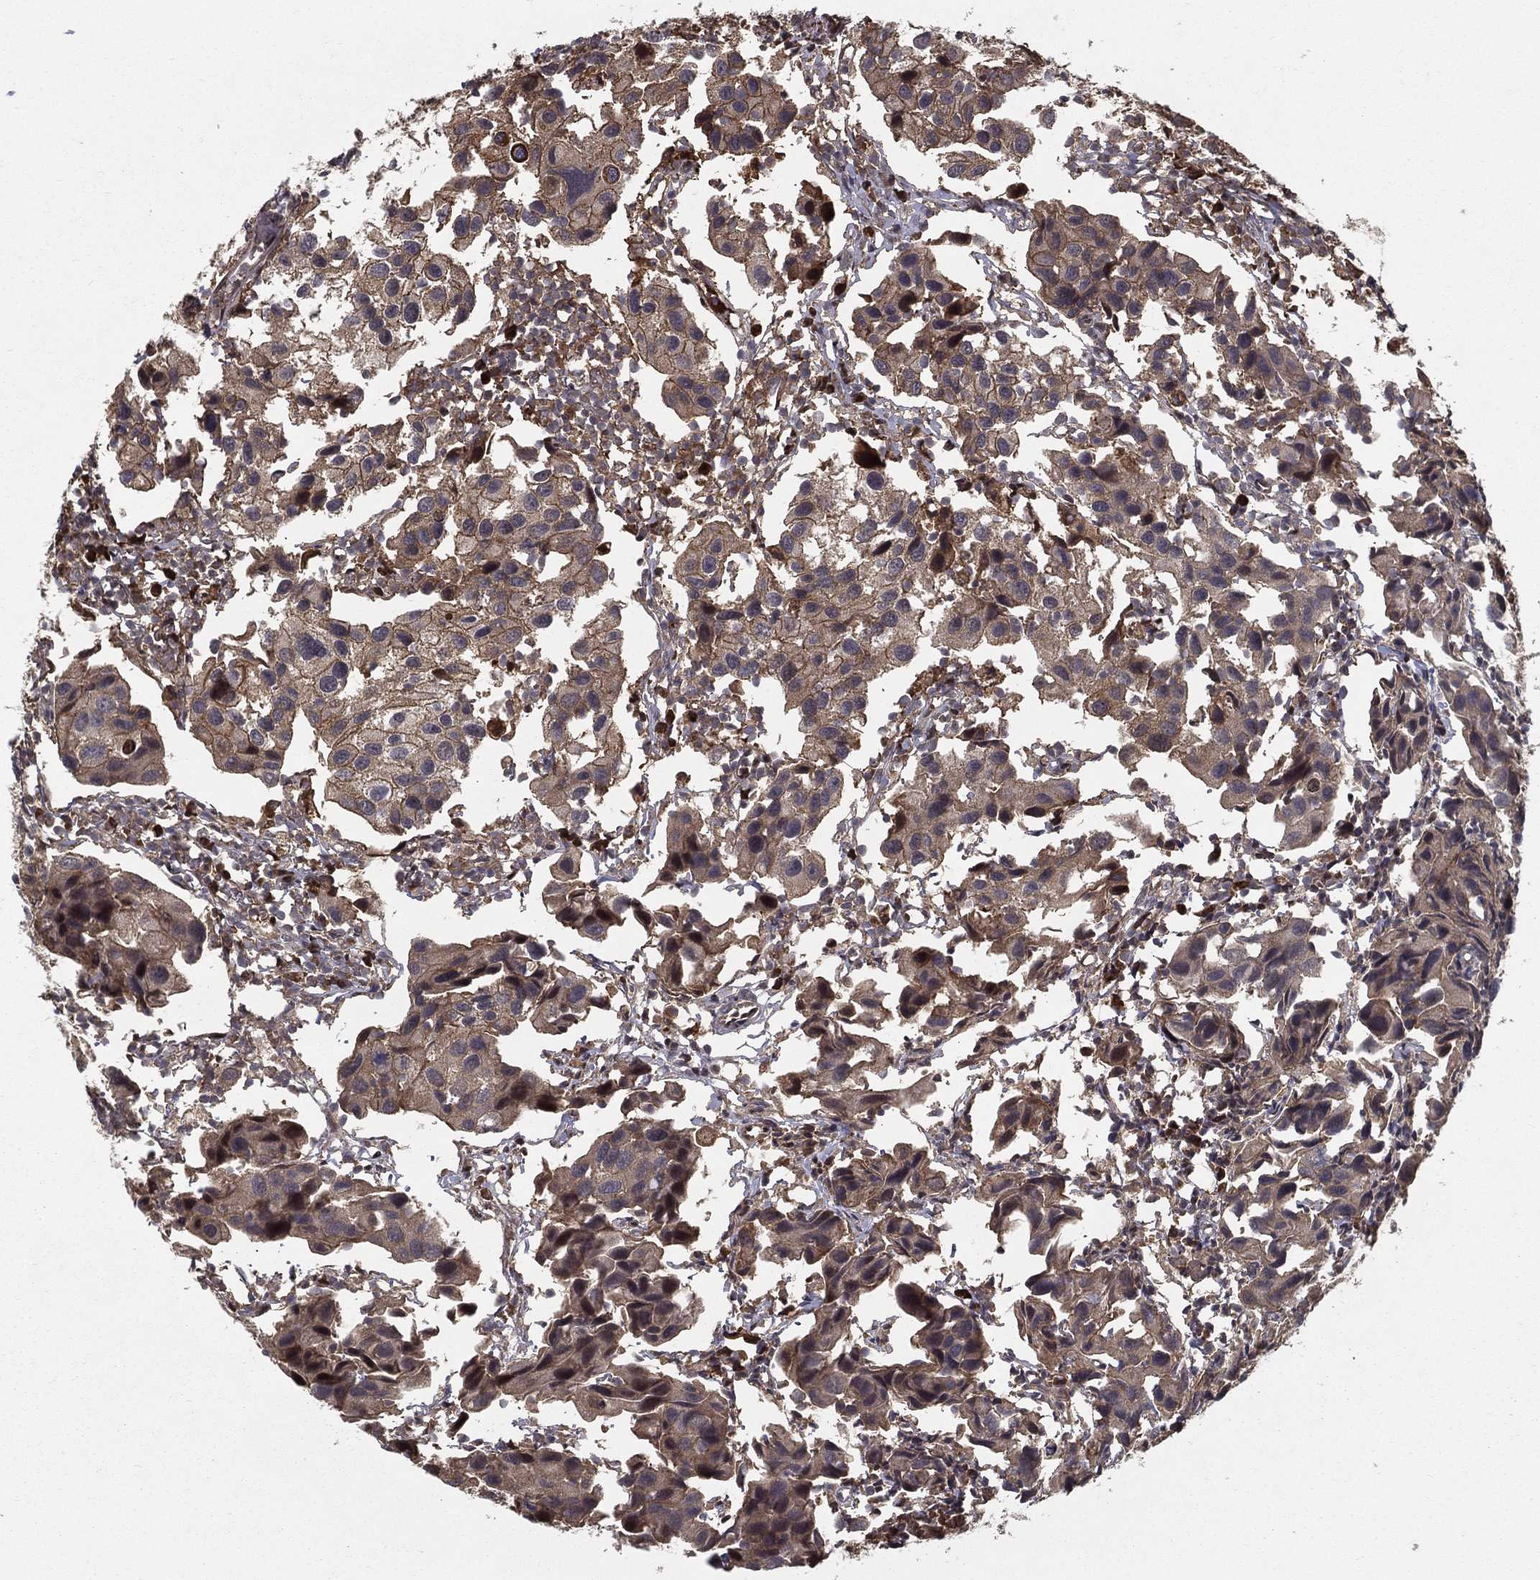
{"staining": {"intensity": "moderate", "quantity": "<25%", "location": "cytoplasmic/membranous"}, "tissue": "urothelial cancer", "cell_type": "Tumor cells", "image_type": "cancer", "snomed": [{"axis": "morphology", "description": "Urothelial carcinoma, High grade"}, {"axis": "topography", "description": "Urinary bladder"}], "caption": "Protein expression analysis of human high-grade urothelial carcinoma reveals moderate cytoplasmic/membranous expression in approximately <25% of tumor cells.", "gene": "SLC6A6", "patient": {"sex": "male", "age": 79}}